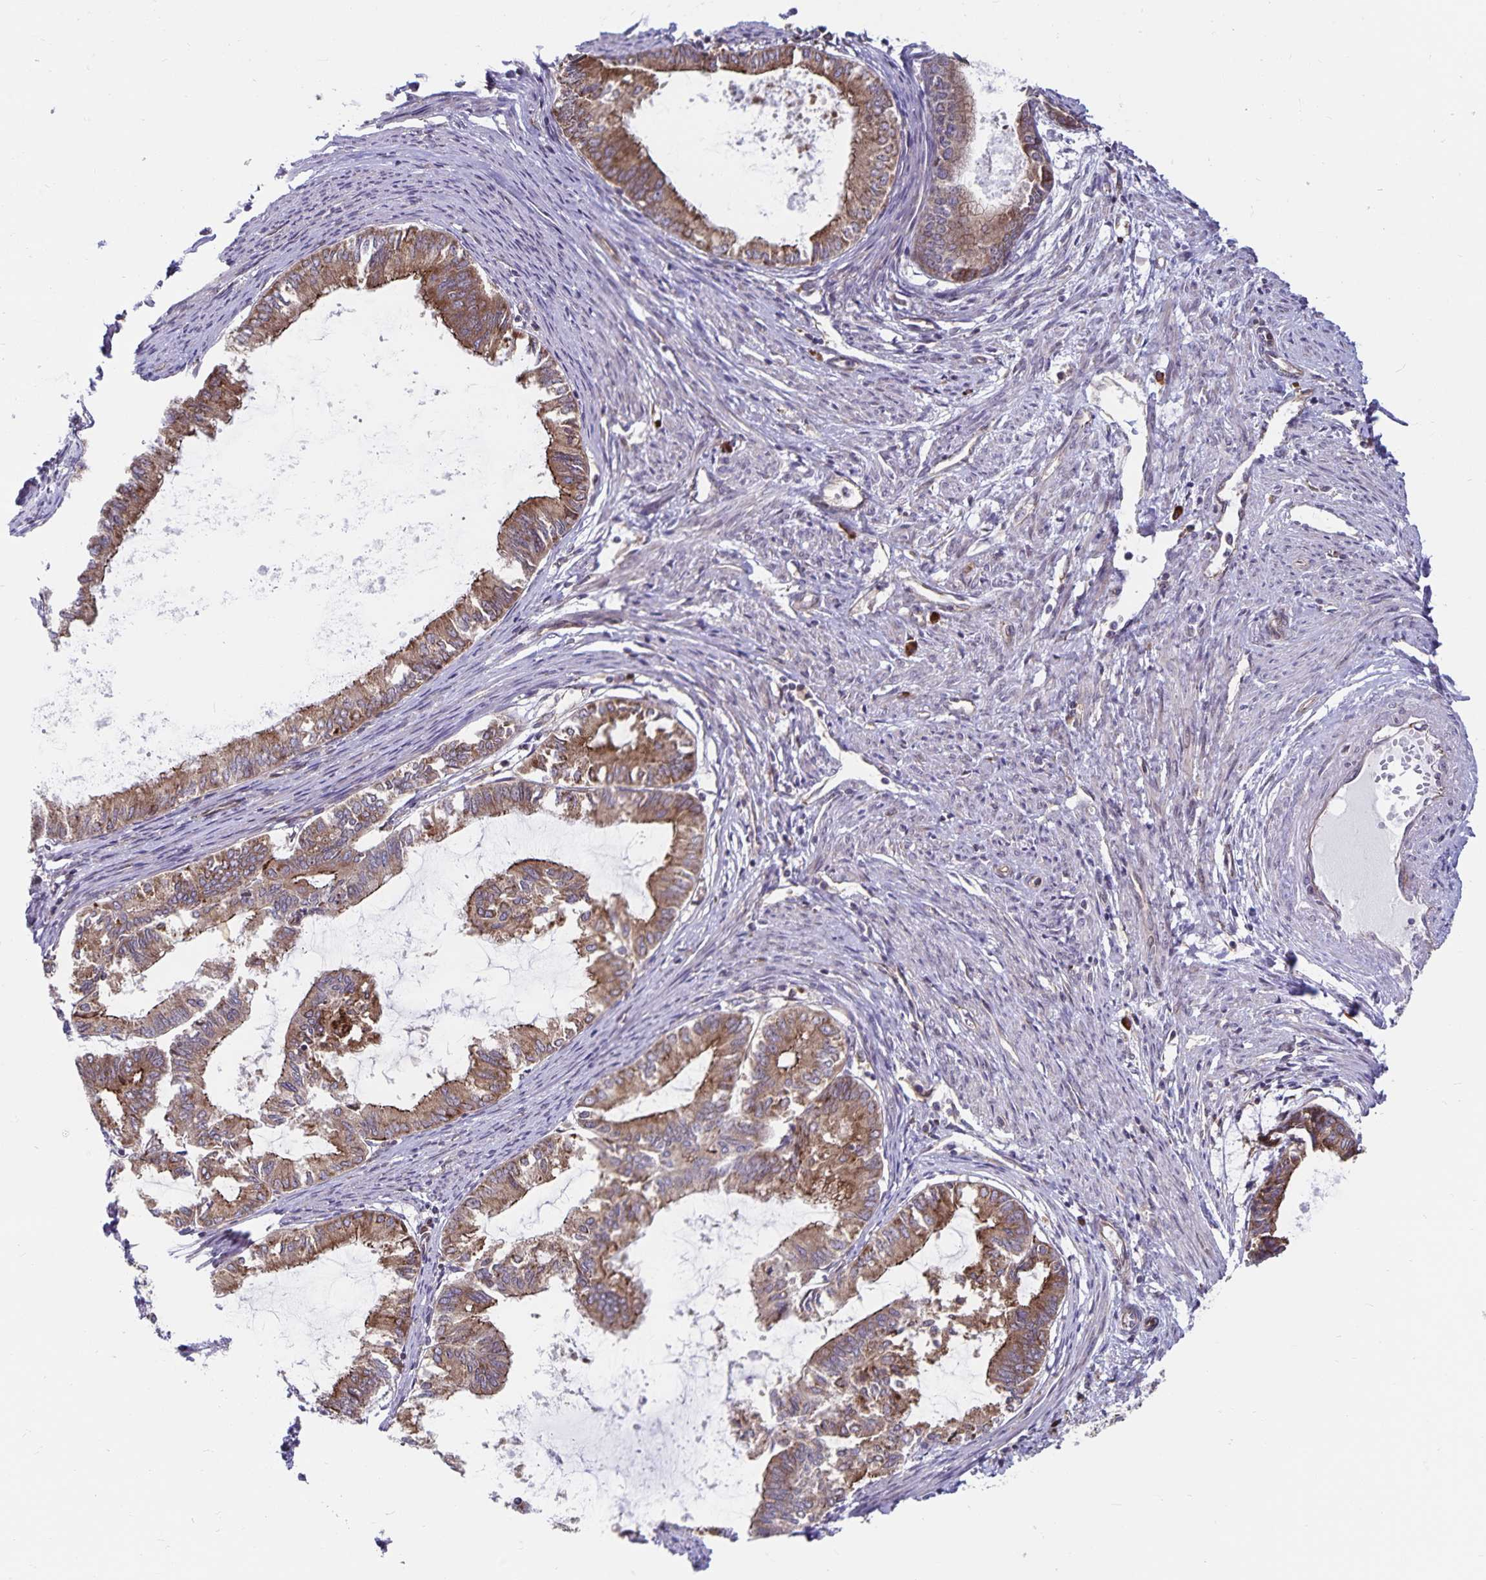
{"staining": {"intensity": "moderate", "quantity": ">75%", "location": "cytoplasmic/membranous"}, "tissue": "endometrial cancer", "cell_type": "Tumor cells", "image_type": "cancer", "snomed": [{"axis": "morphology", "description": "Adenocarcinoma, NOS"}, {"axis": "topography", "description": "Endometrium"}], "caption": "High-magnification brightfield microscopy of endometrial cancer (adenocarcinoma) stained with DAB (3,3'-diaminobenzidine) (brown) and counterstained with hematoxylin (blue). tumor cells exhibit moderate cytoplasmic/membranous expression is identified in about>75% of cells. The staining is performed using DAB (3,3'-diaminobenzidine) brown chromogen to label protein expression. The nuclei are counter-stained blue using hematoxylin.", "gene": "SEC62", "patient": {"sex": "female", "age": 86}}